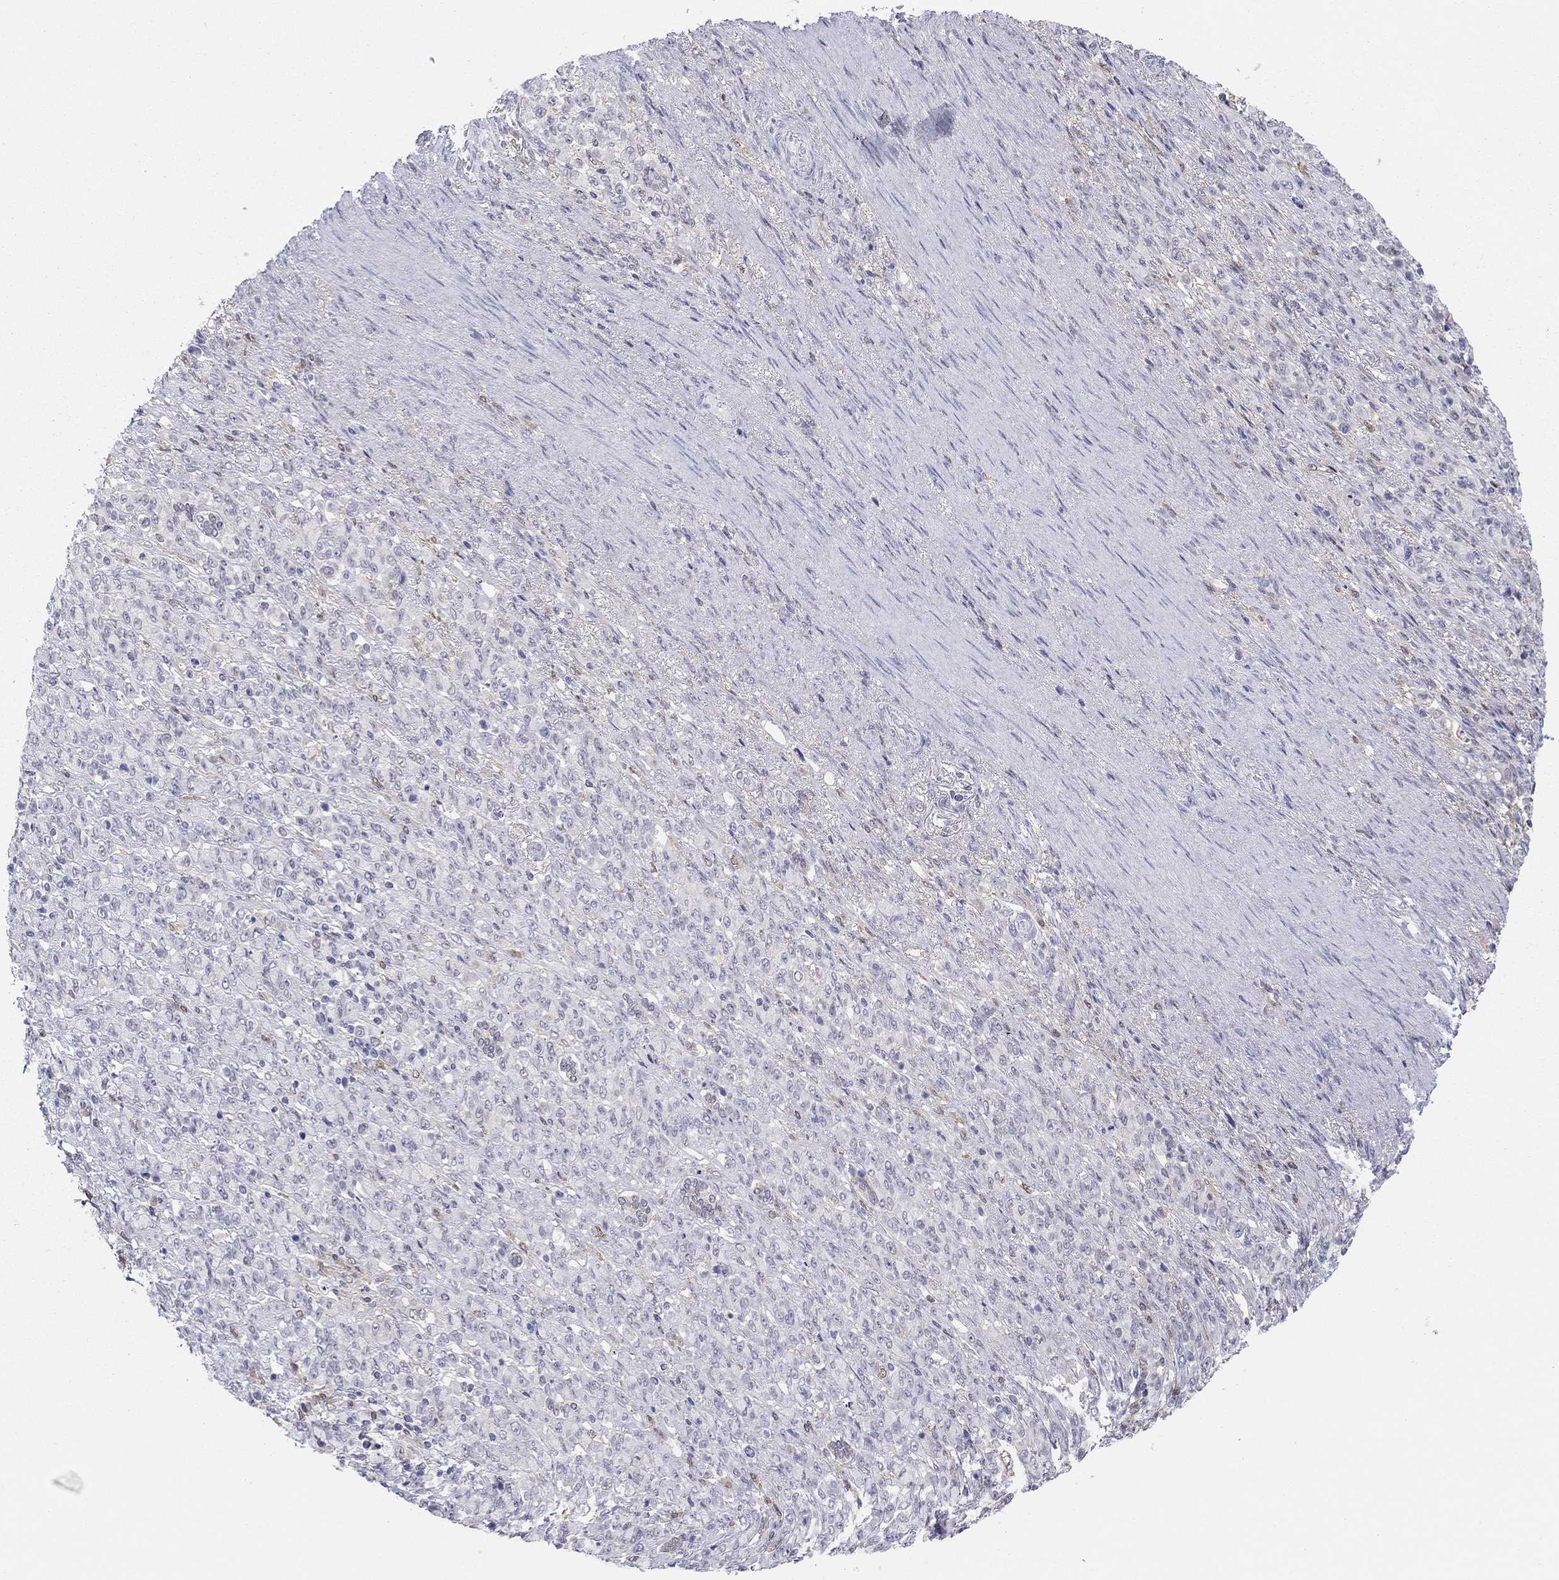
{"staining": {"intensity": "negative", "quantity": "none", "location": "none"}, "tissue": "stomach cancer", "cell_type": "Tumor cells", "image_type": "cancer", "snomed": [{"axis": "morphology", "description": "Normal tissue, NOS"}, {"axis": "morphology", "description": "Adenocarcinoma, NOS"}, {"axis": "topography", "description": "Stomach"}], "caption": "IHC image of neoplastic tissue: human stomach adenocarcinoma stained with DAB (3,3'-diaminobenzidine) exhibits no significant protein positivity in tumor cells.", "gene": "PDXK", "patient": {"sex": "female", "age": 79}}